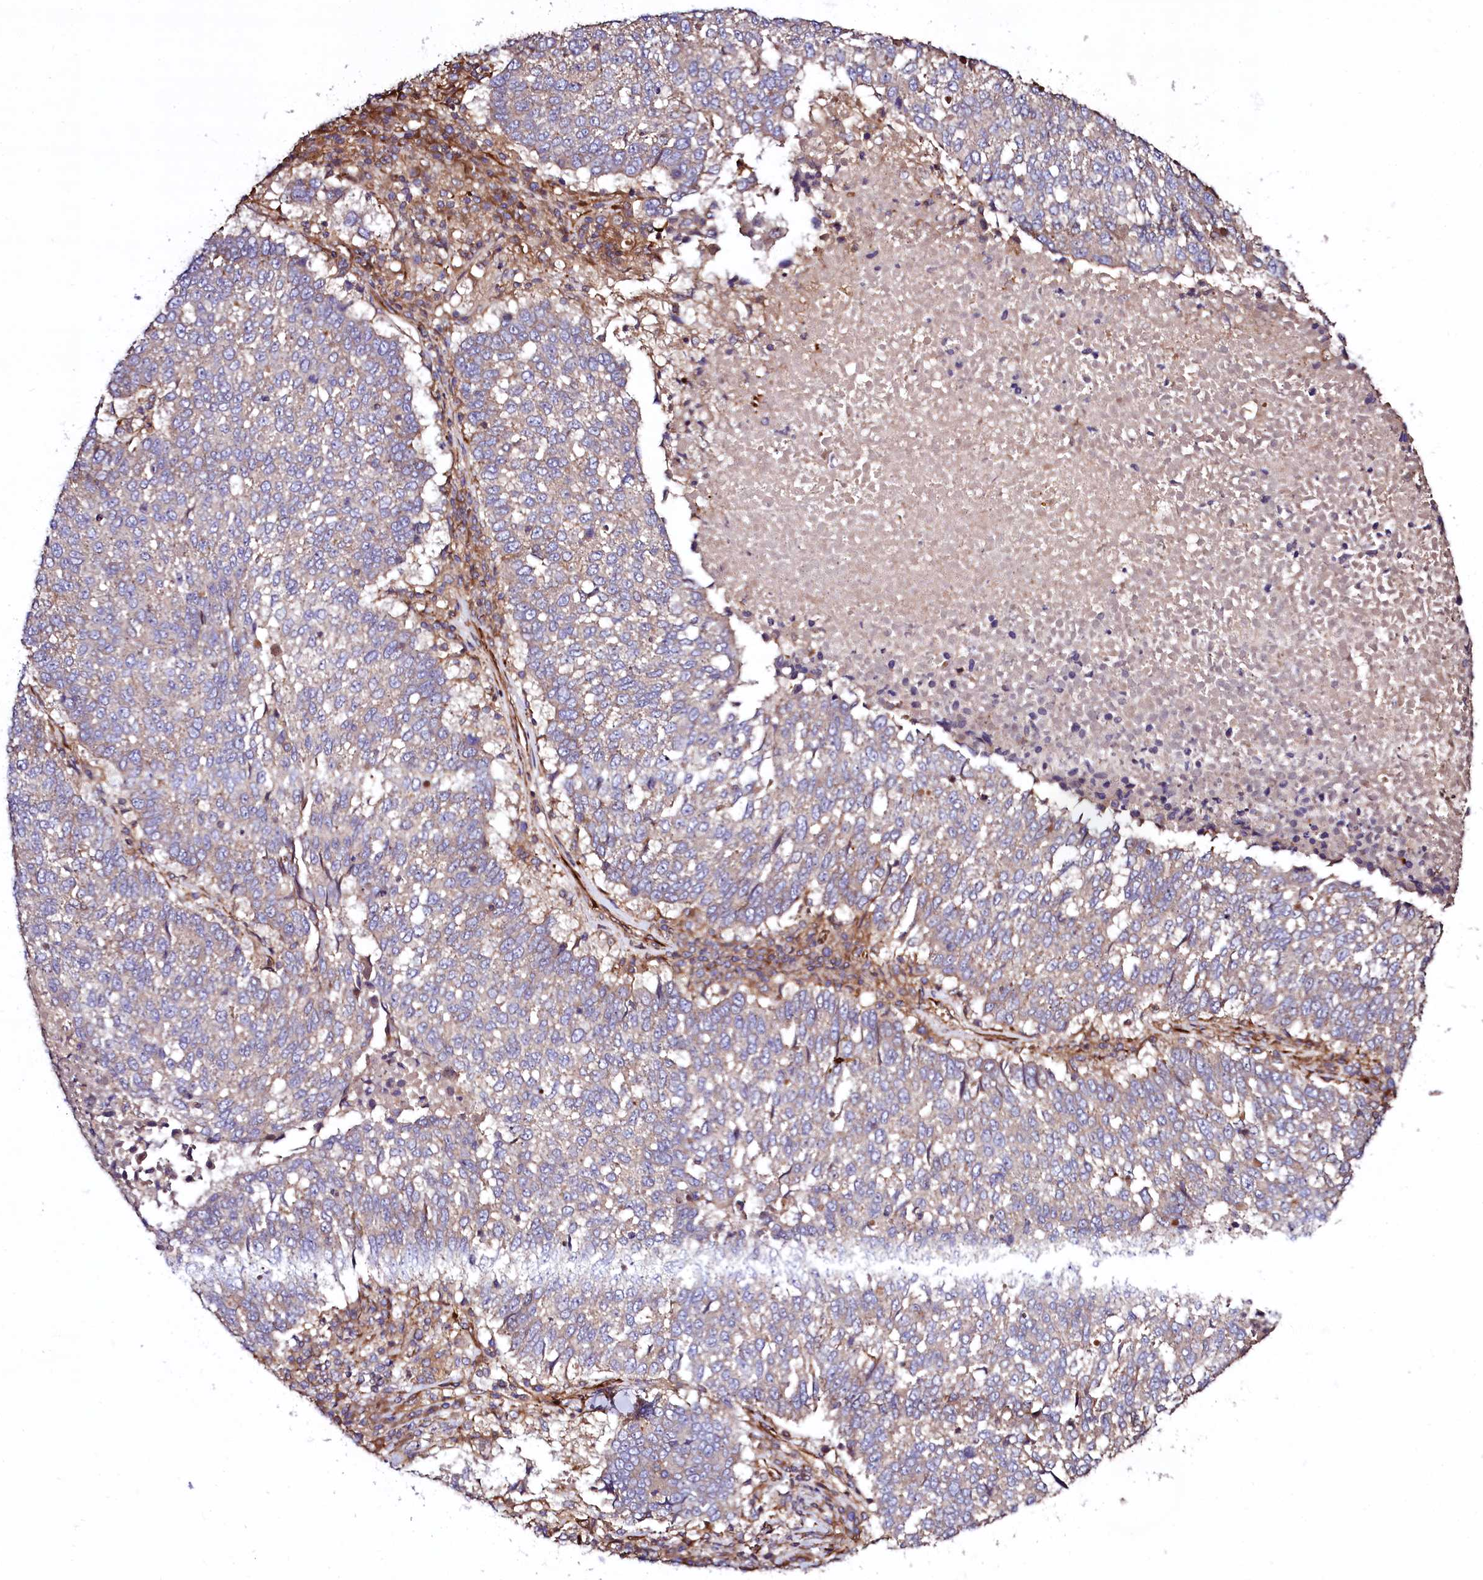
{"staining": {"intensity": "weak", "quantity": "25%-75%", "location": "cytoplasmic/membranous"}, "tissue": "lung cancer", "cell_type": "Tumor cells", "image_type": "cancer", "snomed": [{"axis": "morphology", "description": "Squamous cell carcinoma, NOS"}, {"axis": "topography", "description": "Lung"}], "caption": "Protein analysis of lung cancer (squamous cell carcinoma) tissue displays weak cytoplasmic/membranous expression in approximately 25%-75% of tumor cells.", "gene": "KLHDC4", "patient": {"sex": "male", "age": 73}}